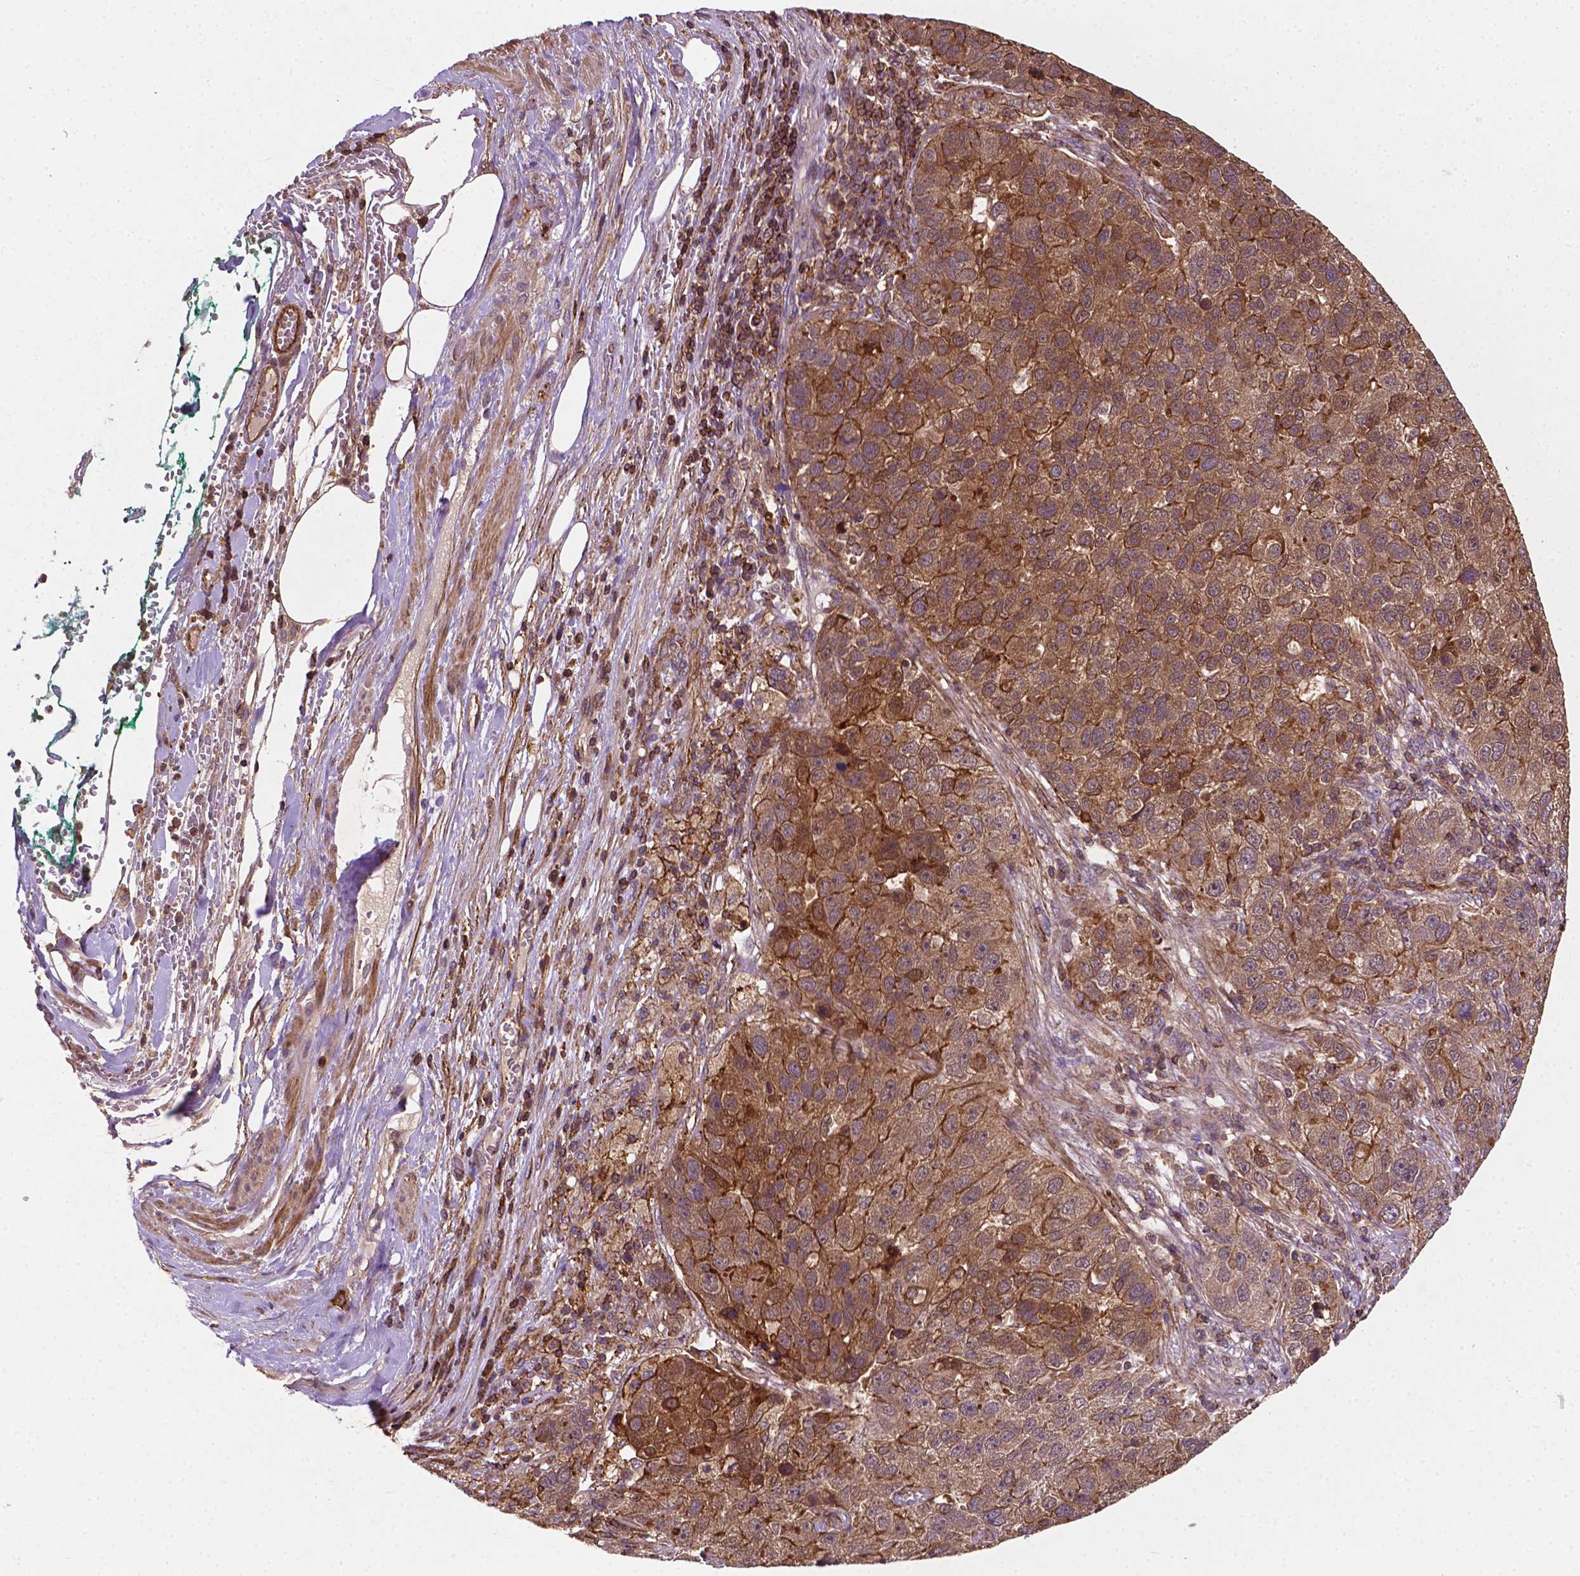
{"staining": {"intensity": "moderate", "quantity": ">75%", "location": "cytoplasmic/membranous"}, "tissue": "pancreatic cancer", "cell_type": "Tumor cells", "image_type": "cancer", "snomed": [{"axis": "morphology", "description": "Adenocarcinoma, NOS"}, {"axis": "topography", "description": "Pancreas"}], "caption": "Human pancreatic cancer stained for a protein (brown) exhibits moderate cytoplasmic/membranous positive expression in about >75% of tumor cells.", "gene": "ZMYND19", "patient": {"sex": "female", "age": 61}}